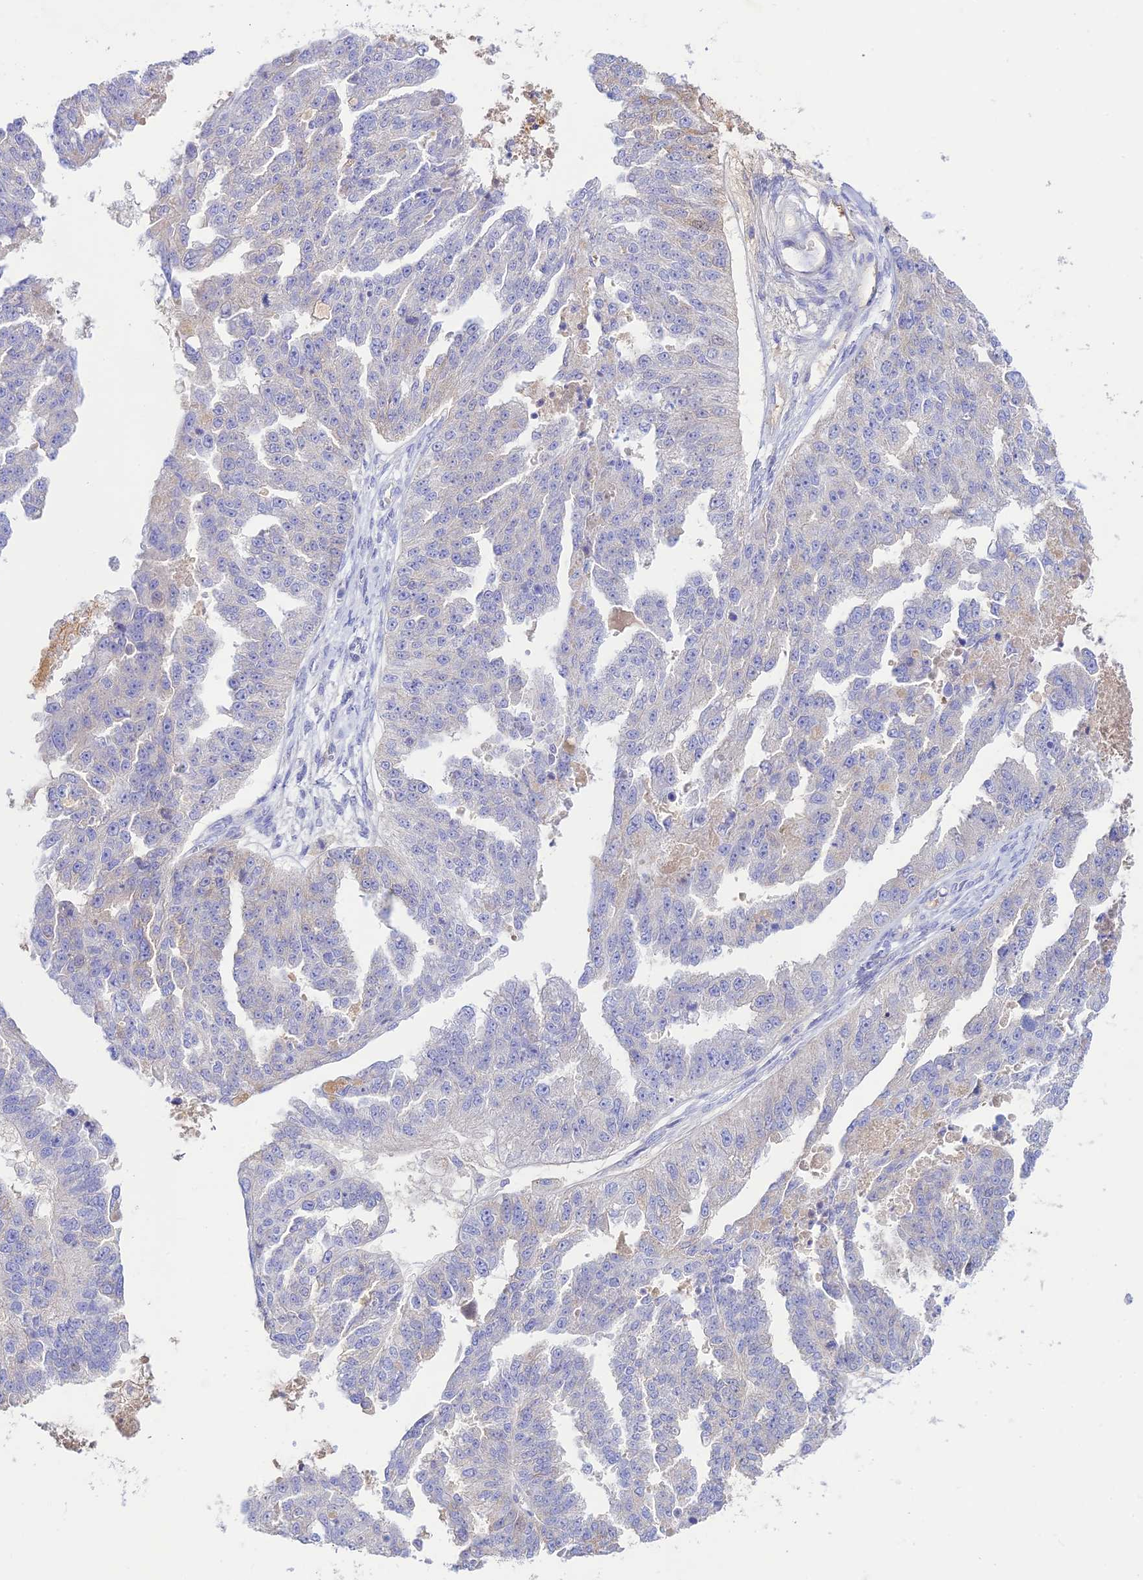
{"staining": {"intensity": "negative", "quantity": "none", "location": "none"}, "tissue": "ovarian cancer", "cell_type": "Tumor cells", "image_type": "cancer", "snomed": [{"axis": "morphology", "description": "Cystadenocarcinoma, serous, NOS"}, {"axis": "topography", "description": "Ovary"}], "caption": "An immunohistochemistry (IHC) photomicrograph of ovarian cancer is shown. There is no staining in tumor cells of ovarian cancer. The staining is performed using DAB (3,3'-diaminobenzidine) brown chromogen with nuclei counter-stained in using hematoxylin.", "gene": "NLRP9", "patient": {"sex": "female", "age": 58}}